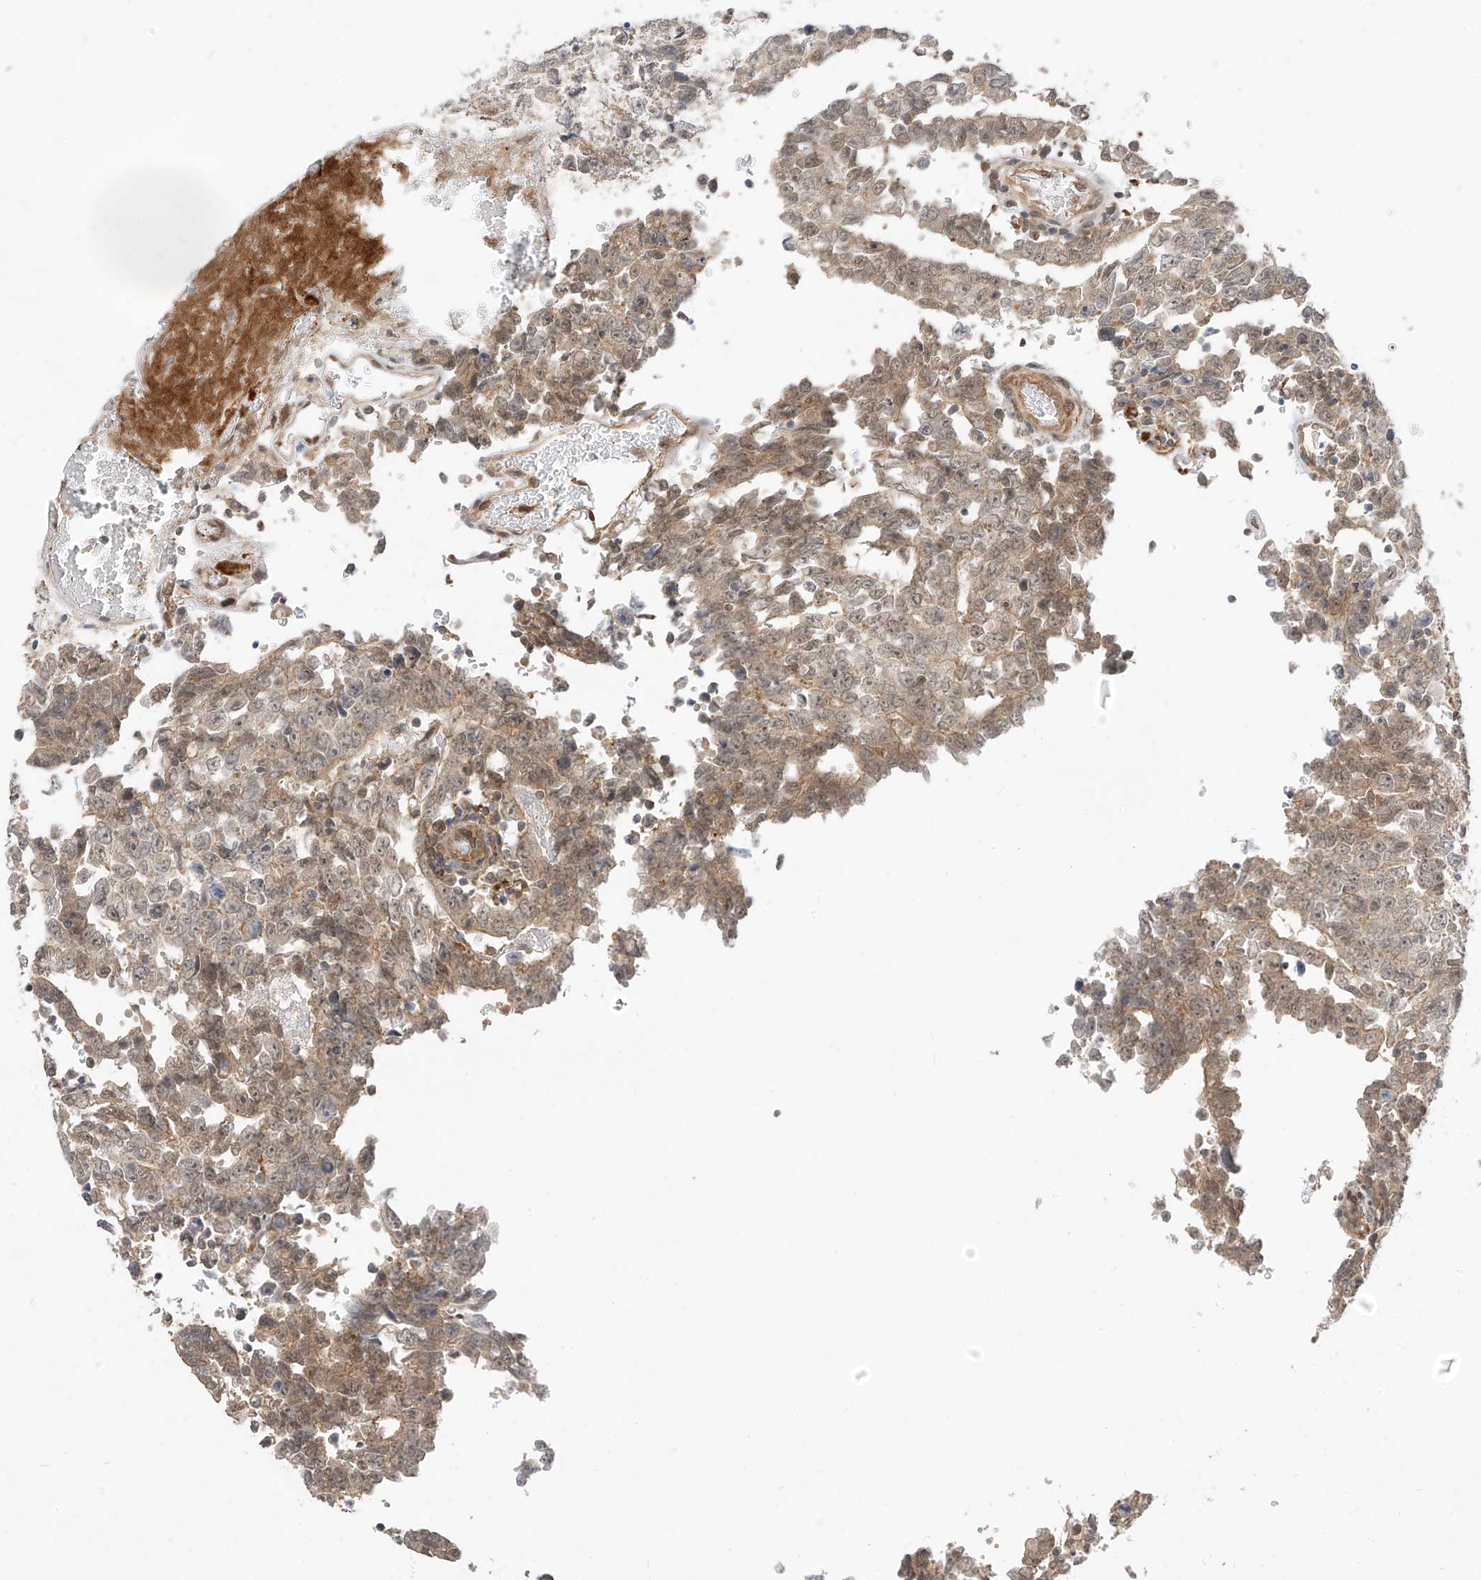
{"staining": {"intensity": "weak", "quantity": "25%-75%", "location": "cytoplasmic/membranous,nuclear"}, "tissue": "testis cancer", "cell_type": "Tumor cells", "image_type": "cancer", "snomed": [{"axis": "morphology", "description": "Carcinoma, Embryonal, NOS"}, {"axis": "topography", "description": "Testis"}], "caption": "An image of human testis cancer (embryonal carcinoma) stained for a protein reveals weak cytoplasmic/membranous and nuclear brown staining in tumor cells. (DAB (3,3'-diaminobenzidine) IHC with brightfield microscopy, high magnification).", "gene": "MRTFA", "patient": {"sex": "male", "age": 26}}